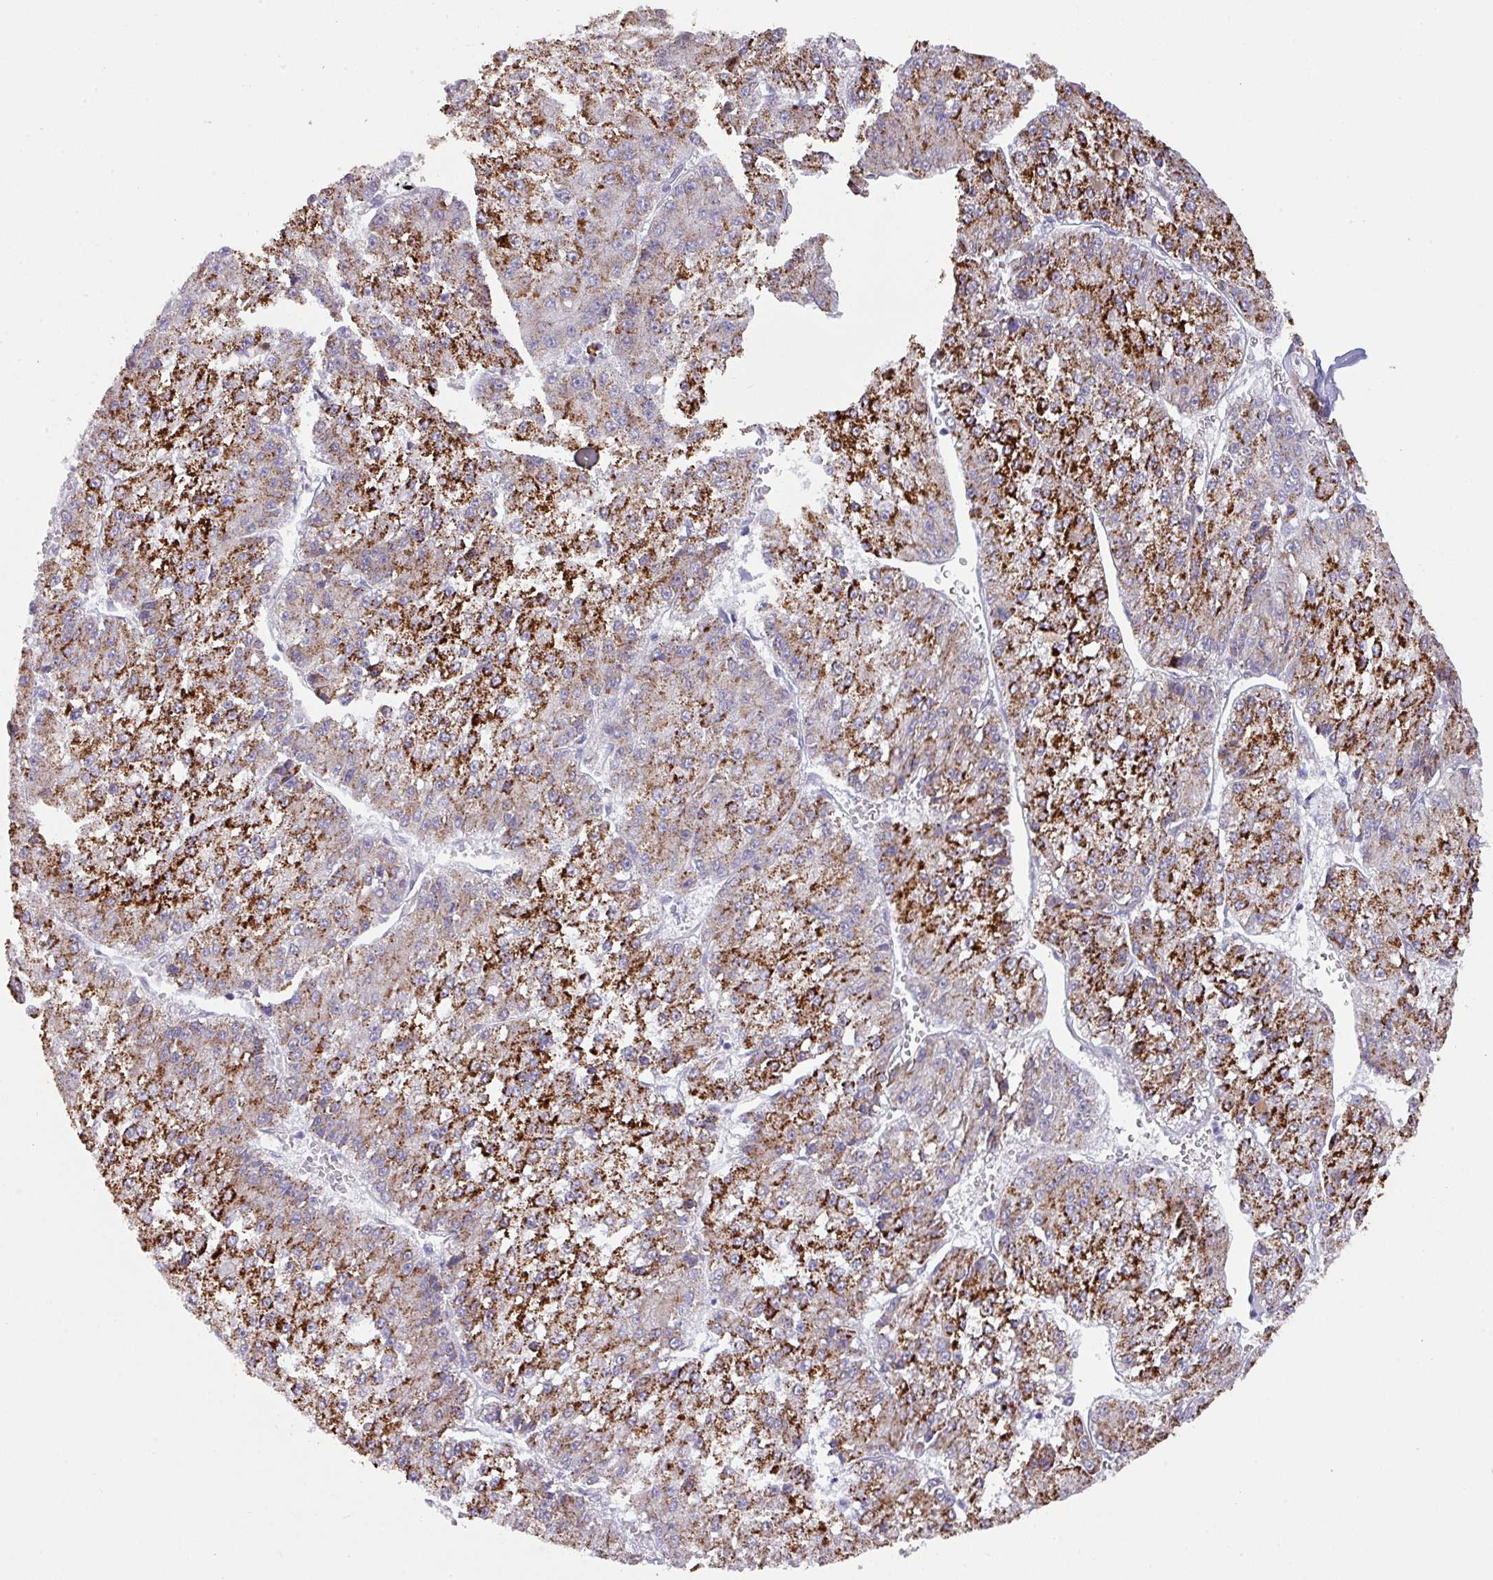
{"staining": {"intensity": "strong", "quantity": ">75%", "location": "cytoplasmic/membranous"}, "tissue": "liver cancer", "cell_type": "Tumor cells", "image_type": "cancer", "snomed": [{"axis": "morphology", "description": "Carcinoma, Hepatocellular, NOS"}, {"axis": "topography", "description": "Liver"}], "caption": "This histopathology image reveals immunohistochemistry (IHC) staining of human liver hepatocellular carcinoma, with high strong cytoplasmic/membranous expression in about >75% of tumor cells.", "gene": "ANKRD13B", "patient": {"sex": "female", "age": 73}}